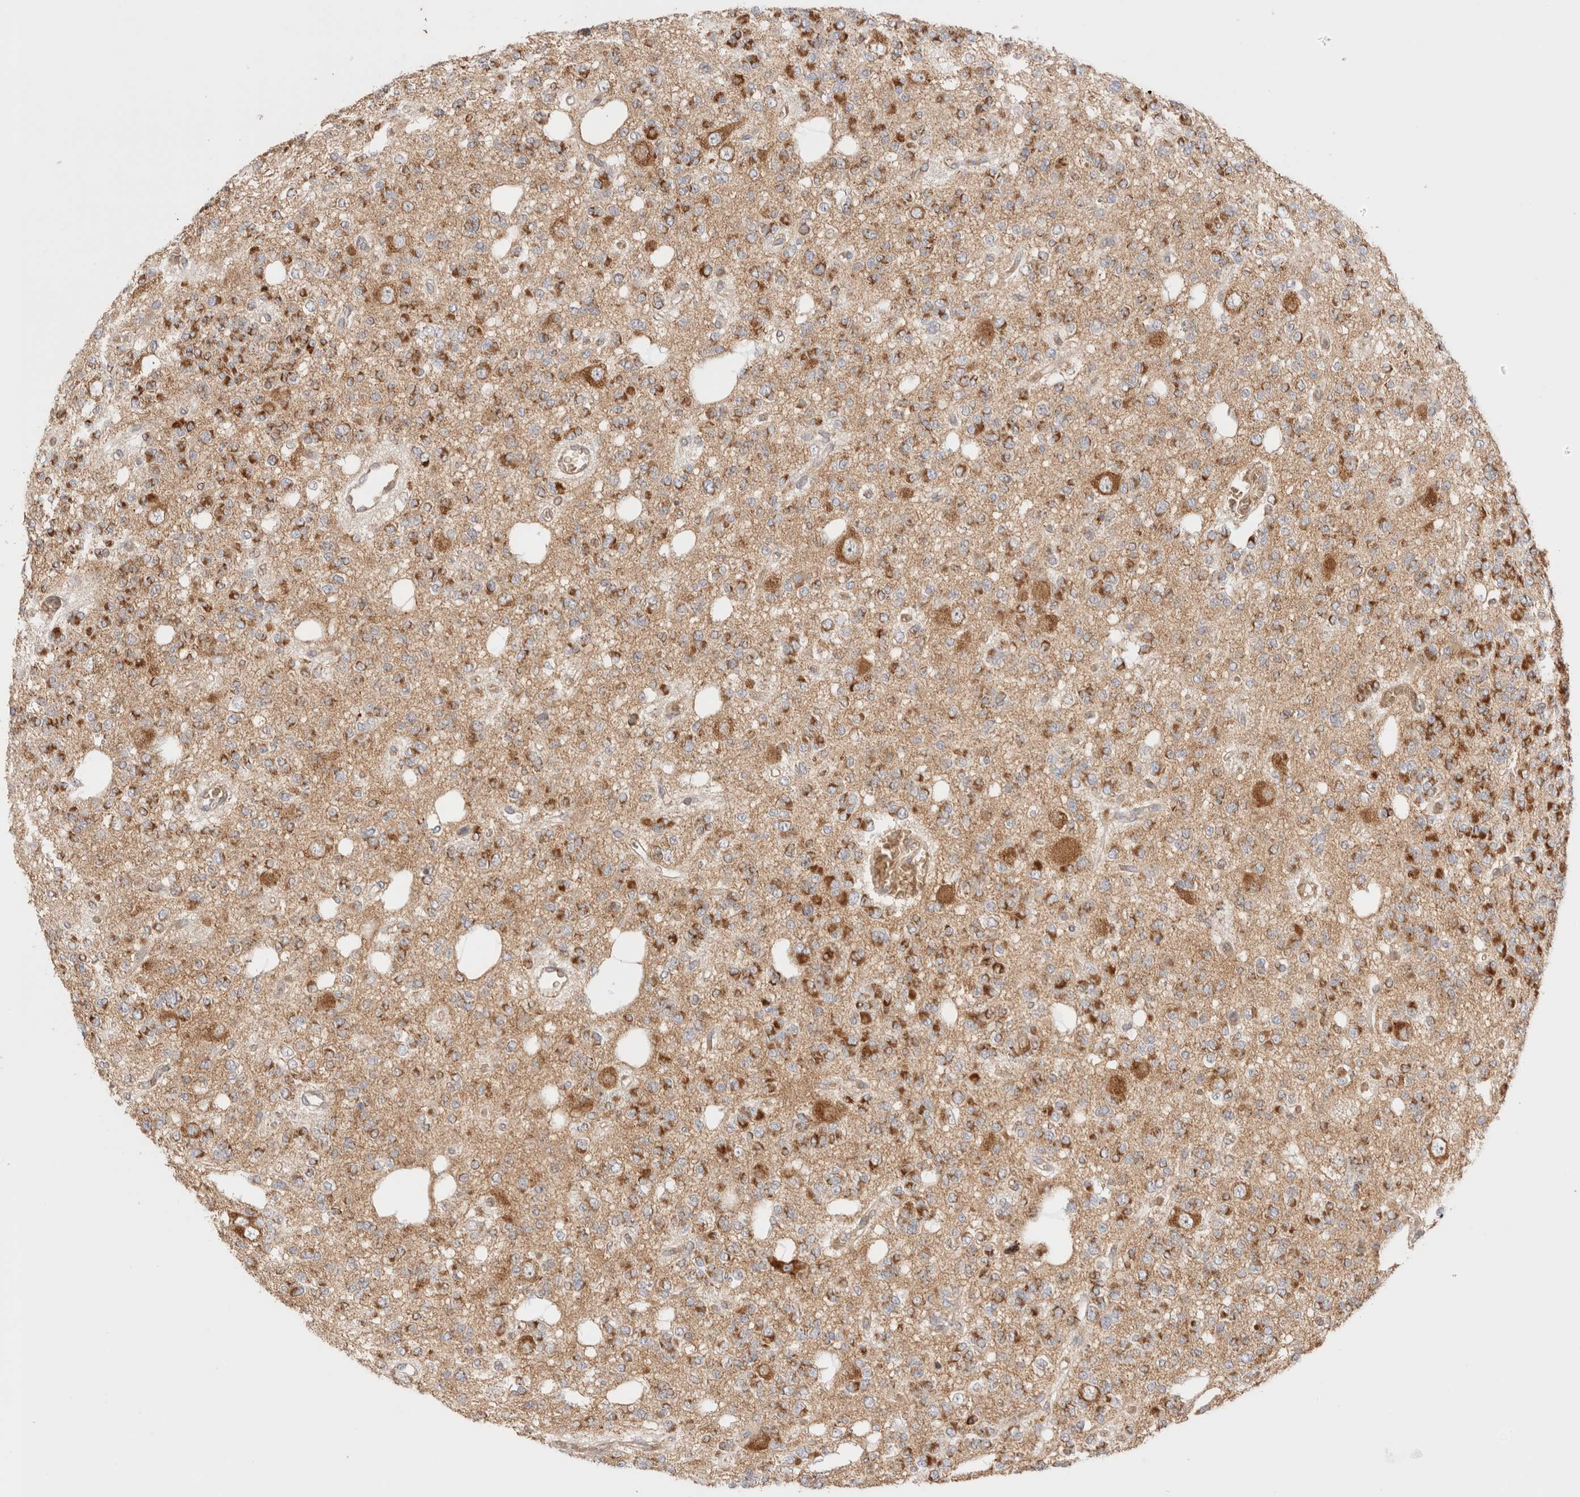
{"staining": {"intensity": "moderate", "quantity": ">75%", "location": "cytoplasmic/membranous"}, "tissue": "glioma", "cell_type": "Tumor cells", "image_type": "cancer", "snomed": [{"axis": "morphology", "description": "Glioma, malignant, Low grade"}, {"axis": "topography", "description": "Brain"}], "caption": "An IHC image of tumor tissue is shown. Protein staining in brown labels moderate cytoplasmic/membranous positivity in glioma within tumor cells. (DAB IHC with brightfield microscopy, high magnification).", "gene": "UTS2B", "patient": {"sex": "male", "age": 38}}